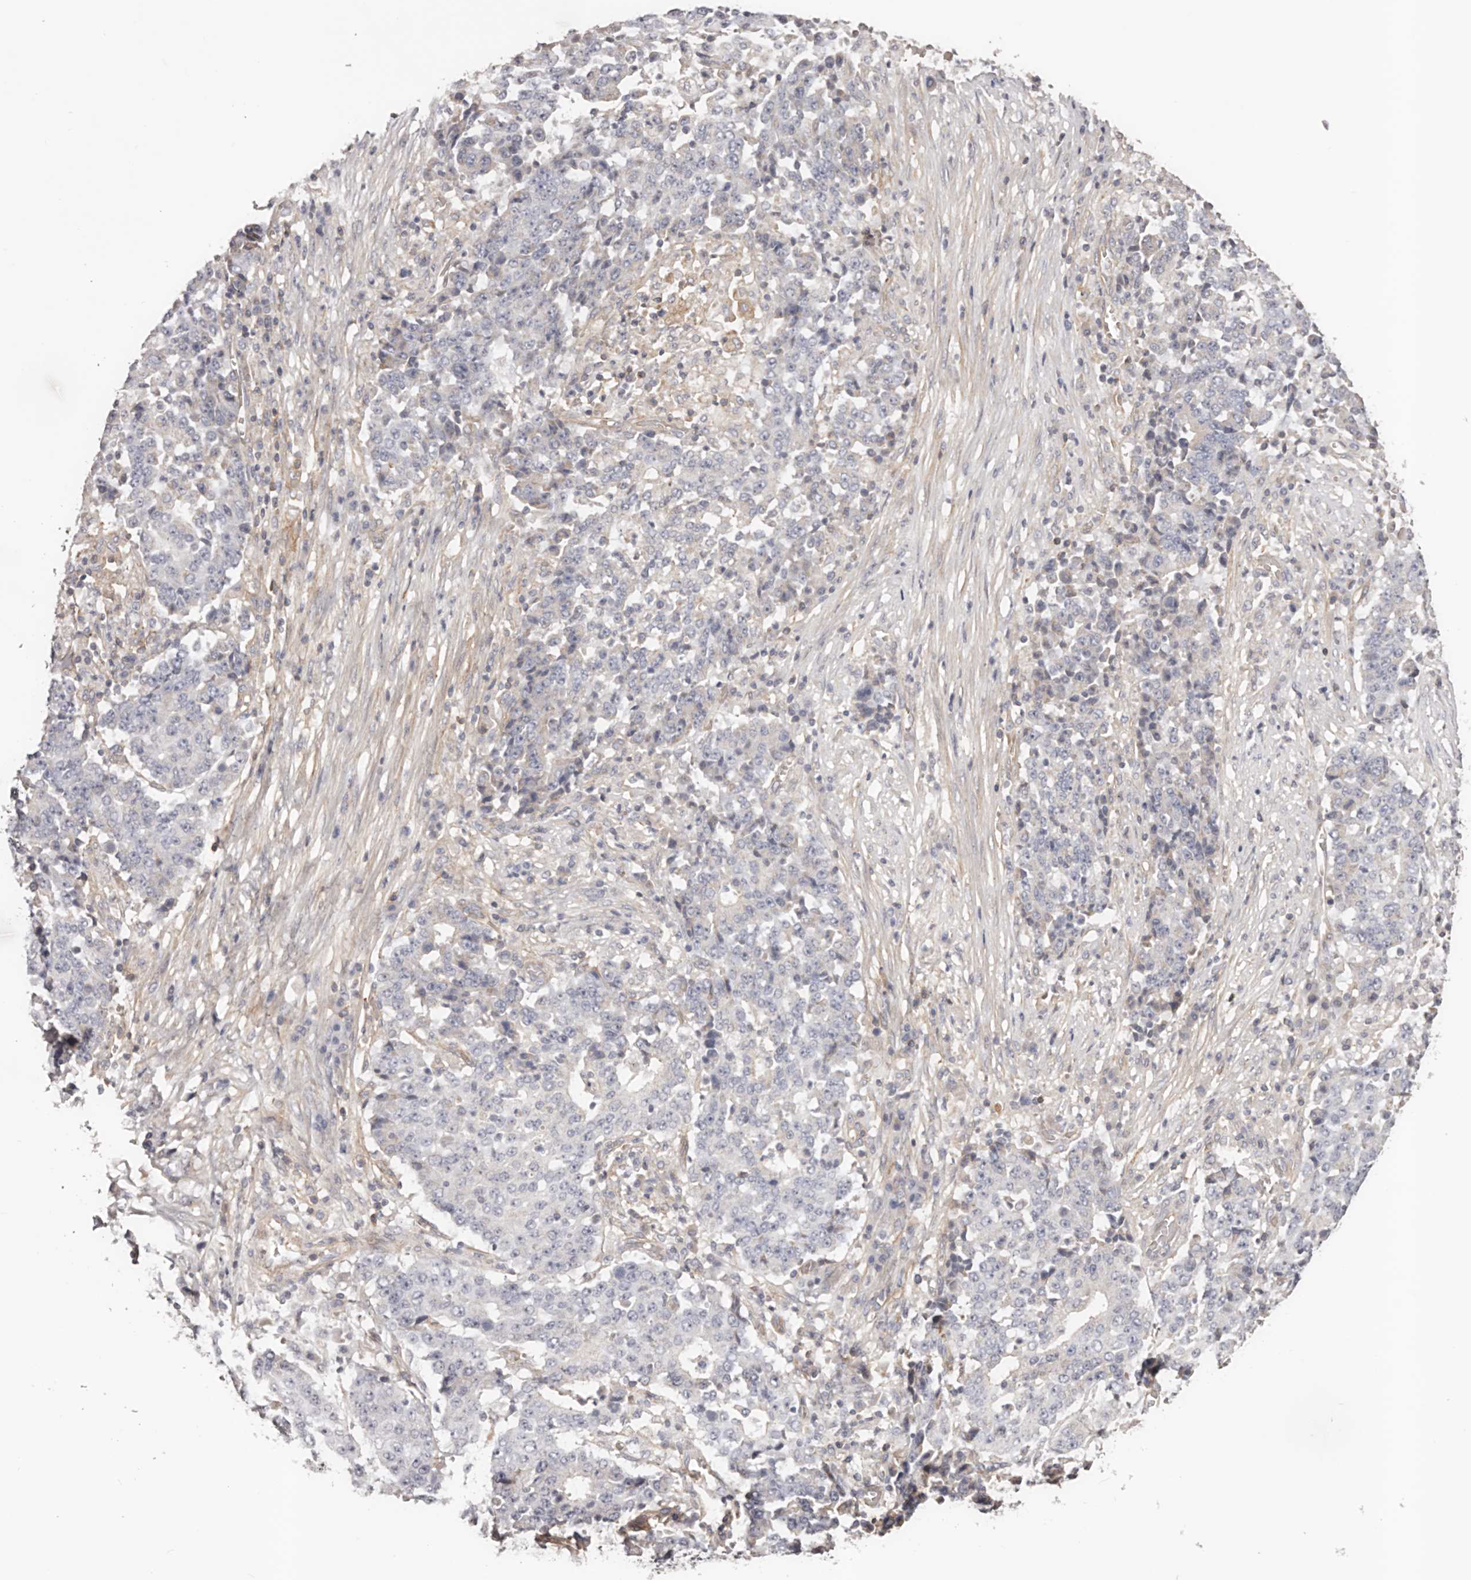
{"staining": {"intensity": "negative", "quantity": "none", "location": "none"}, "tissue": "stomach cancer", "cell_type": "Tumor cells", "image_type": "cancer", "snomed": [{"axis": "morphology", "description": "Adenocarcinoma, NOS"}, {"axis": "topography", "description": "Stomach"}], "caption": "Tumor cells are negative for brown protein staining in stomach cancer.", "gene": "DMRT2", "patient": {"sex": "male", "age": 59}}